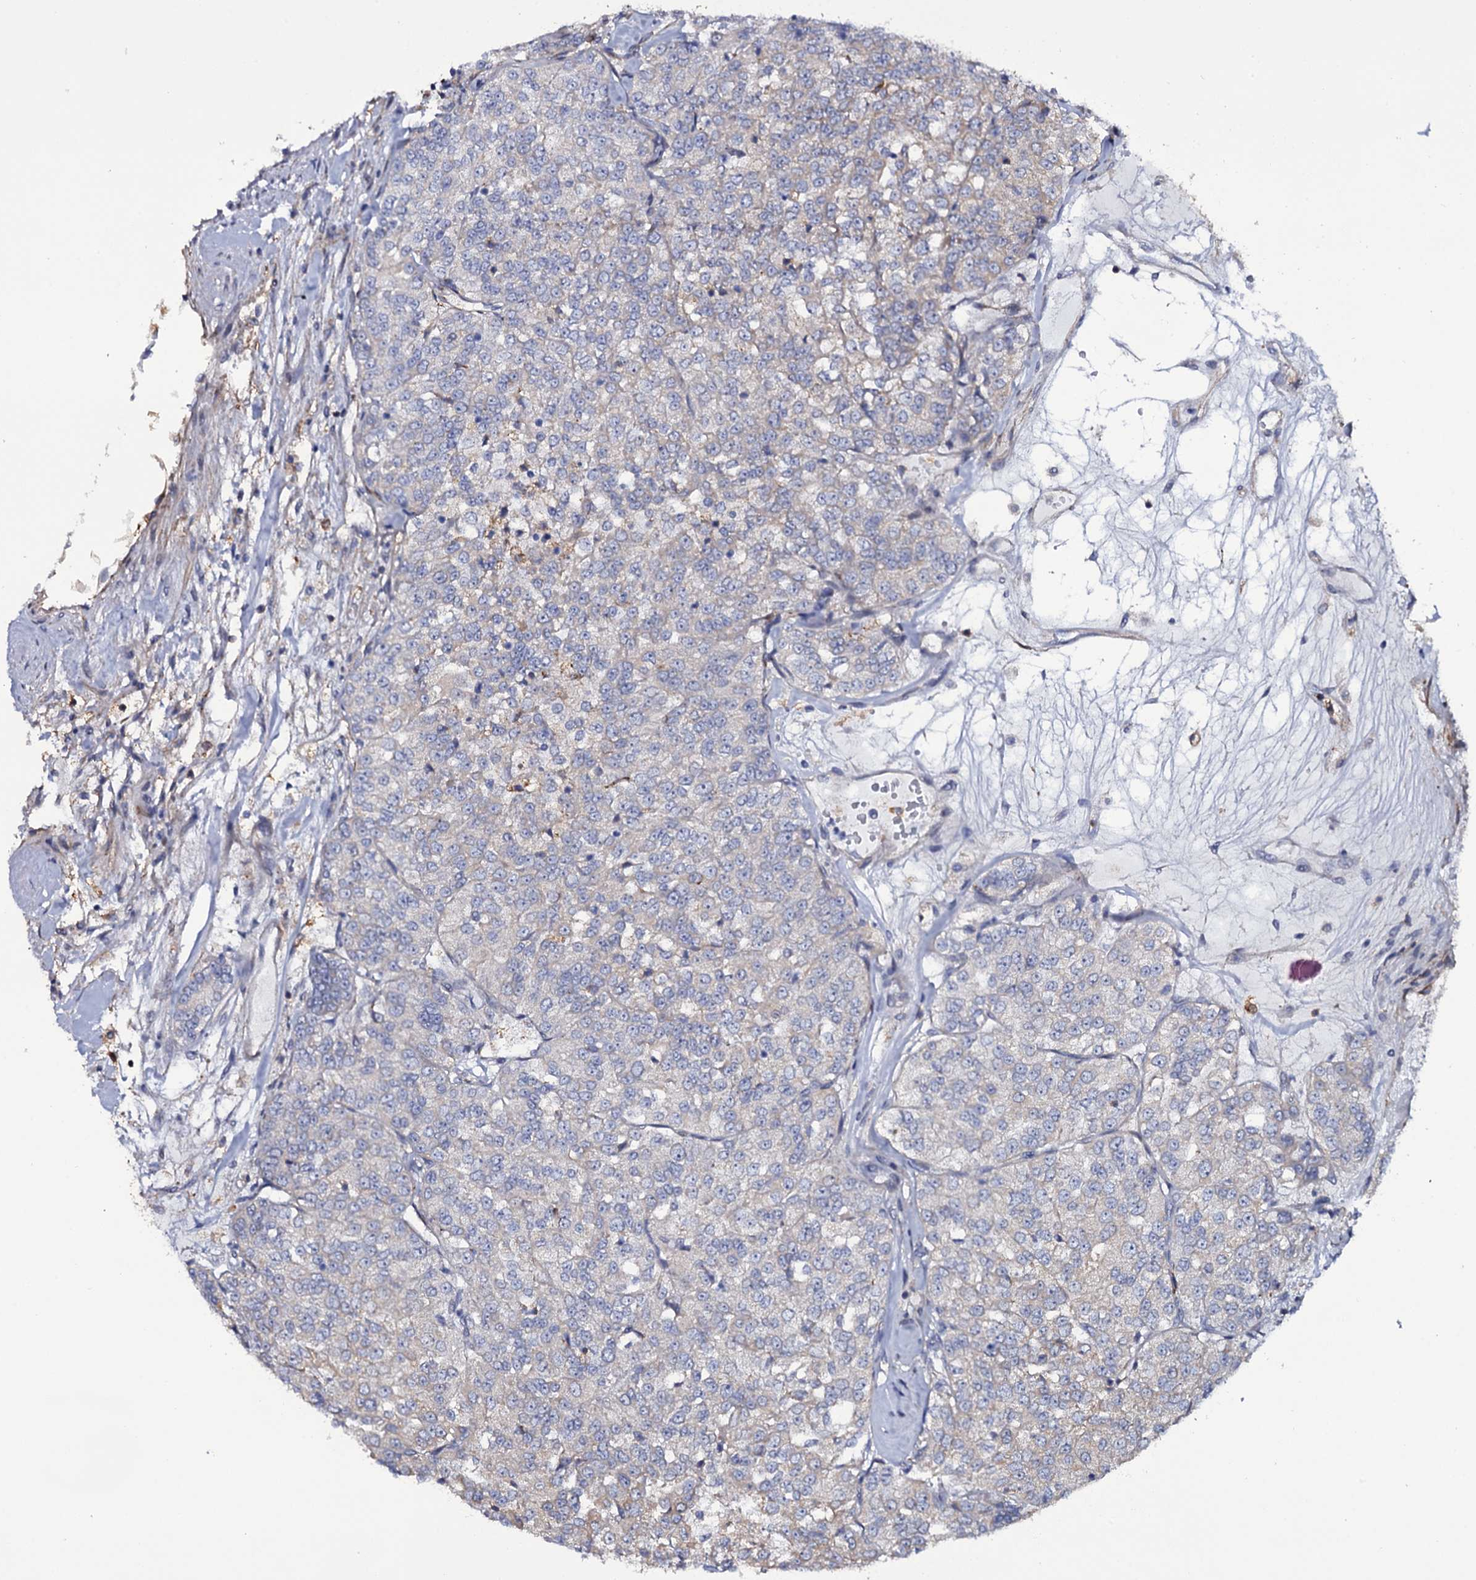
{"staining": {"intensity": "negative", "quantity": "none", "location": "none"}, "tissue": "renal cancer", "cell_type": "Tumor cells", "image_type": "cancer", "snomed": [{"axis": "morphology", "description": "Adenocarcinoma, NOS"}, {"axis": "topography", "description": "Kidney"}], "caption": "Immunohistochemistry (IHC) photomicrograph of renal cancer (adenocarcinoma) stained for a protein (brown), which demonstrates no positivity in tumor cells.", "gene": "TTC23", "patient": {"sex": "female", "age": 63}}